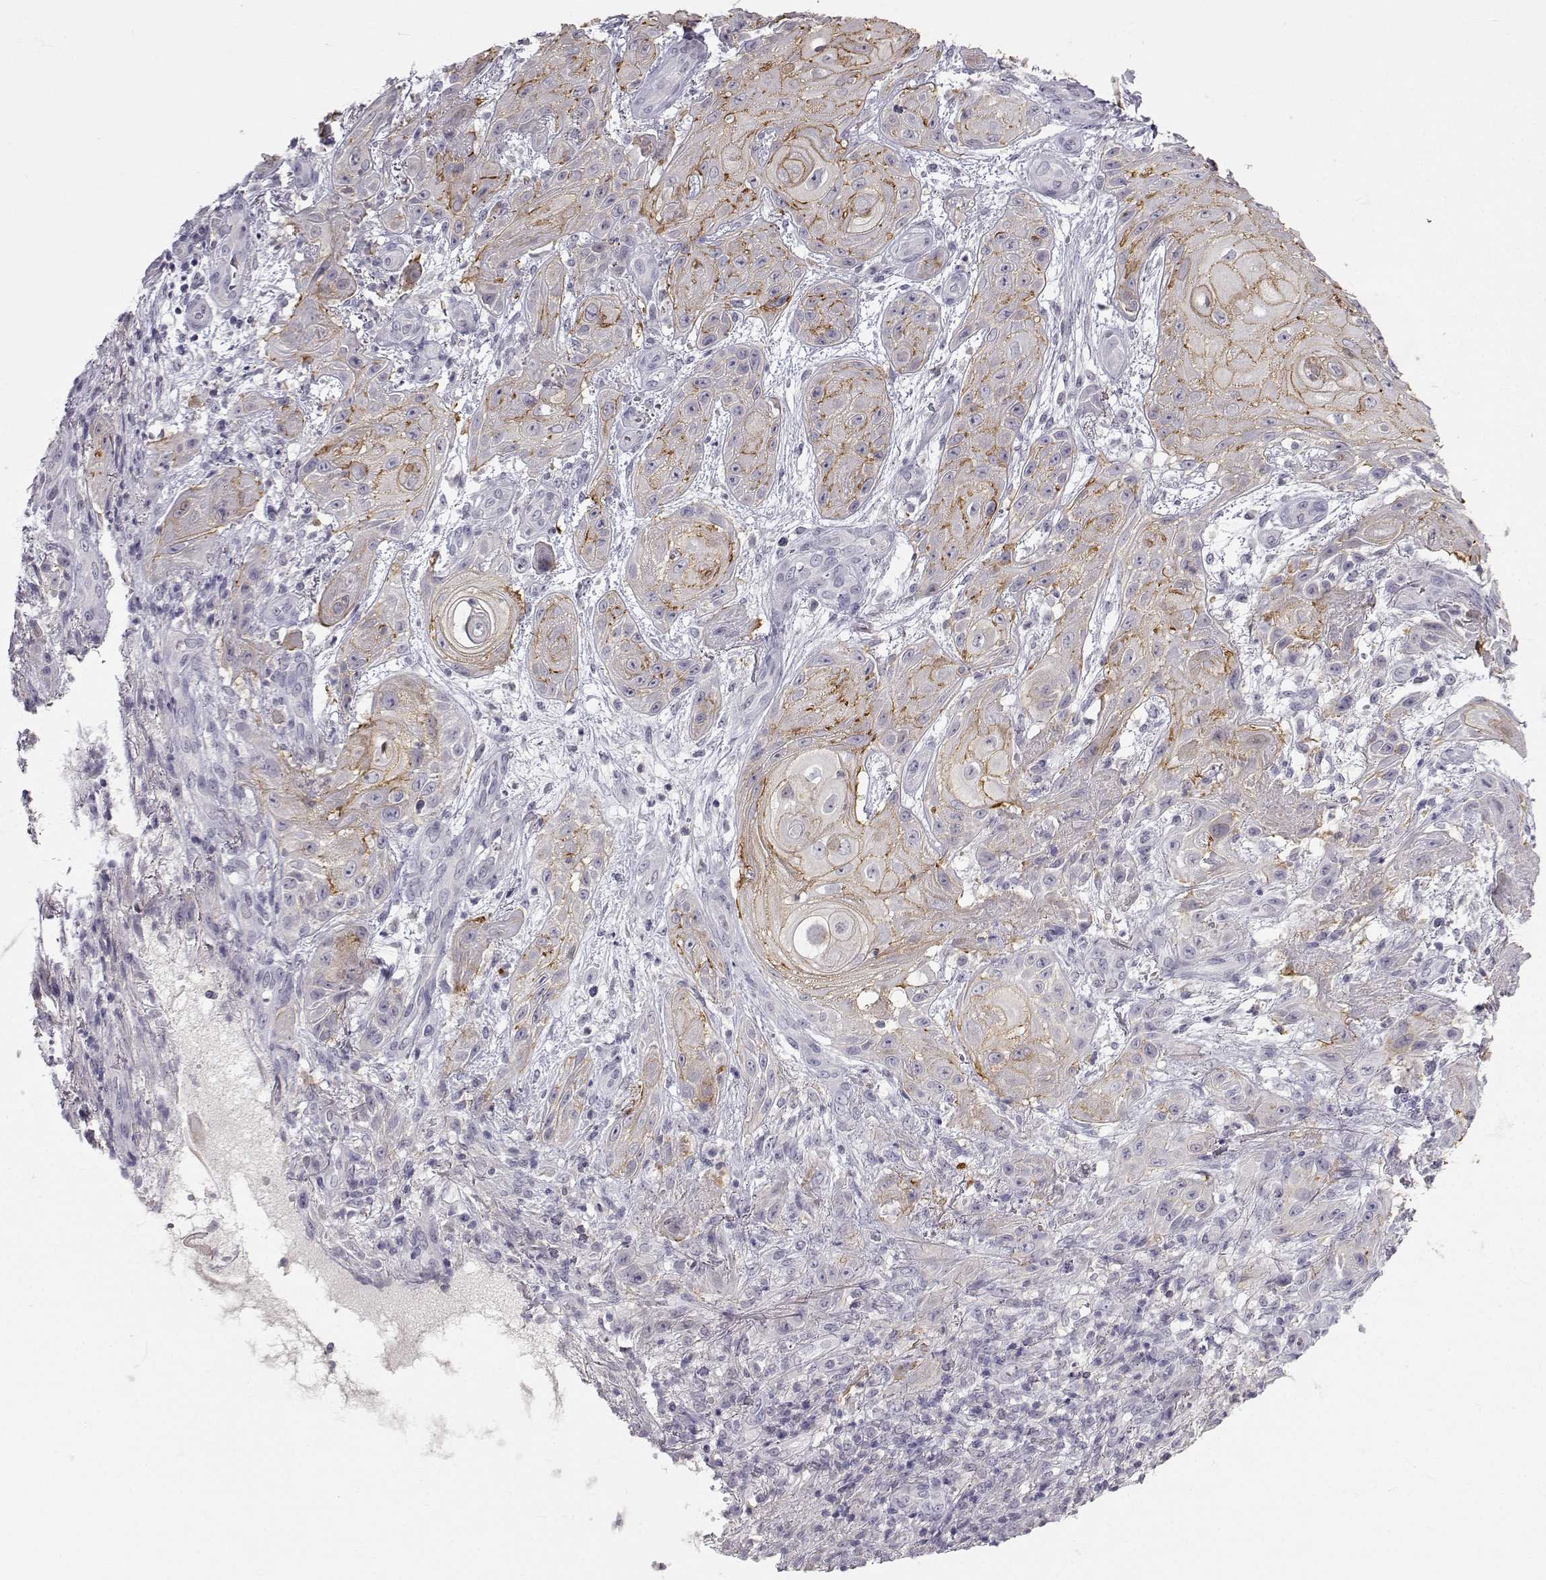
{"staining": {"intensity": "moderate", "quantity": "<25%", "location": "cytoplasmic/membranous"}, "tissue": "skin cancer", "cell_type": "Tumor cells", "image_type": "cancer", "snomed": [{"axis": "morphology", "description": "Squamous cell carcinoma, NOS"}, {"axis": "topography", "description": "Skin"}], "caption": "Immunohistochemistry (IHC) staining of skin squamous cell carcinoma, which reveals low levels of moderate cytoplasmic/membranous expression in approximately <25% of tumor cells indicating moderate cytoplasmic/membranous protein positivity. The staining was performed using DAB (brown) for protein detection and nuclei were counterstained in hematoxylin (blue).", "gene": "ZNF185", "patient": {"sex": "male", "age": 62}}